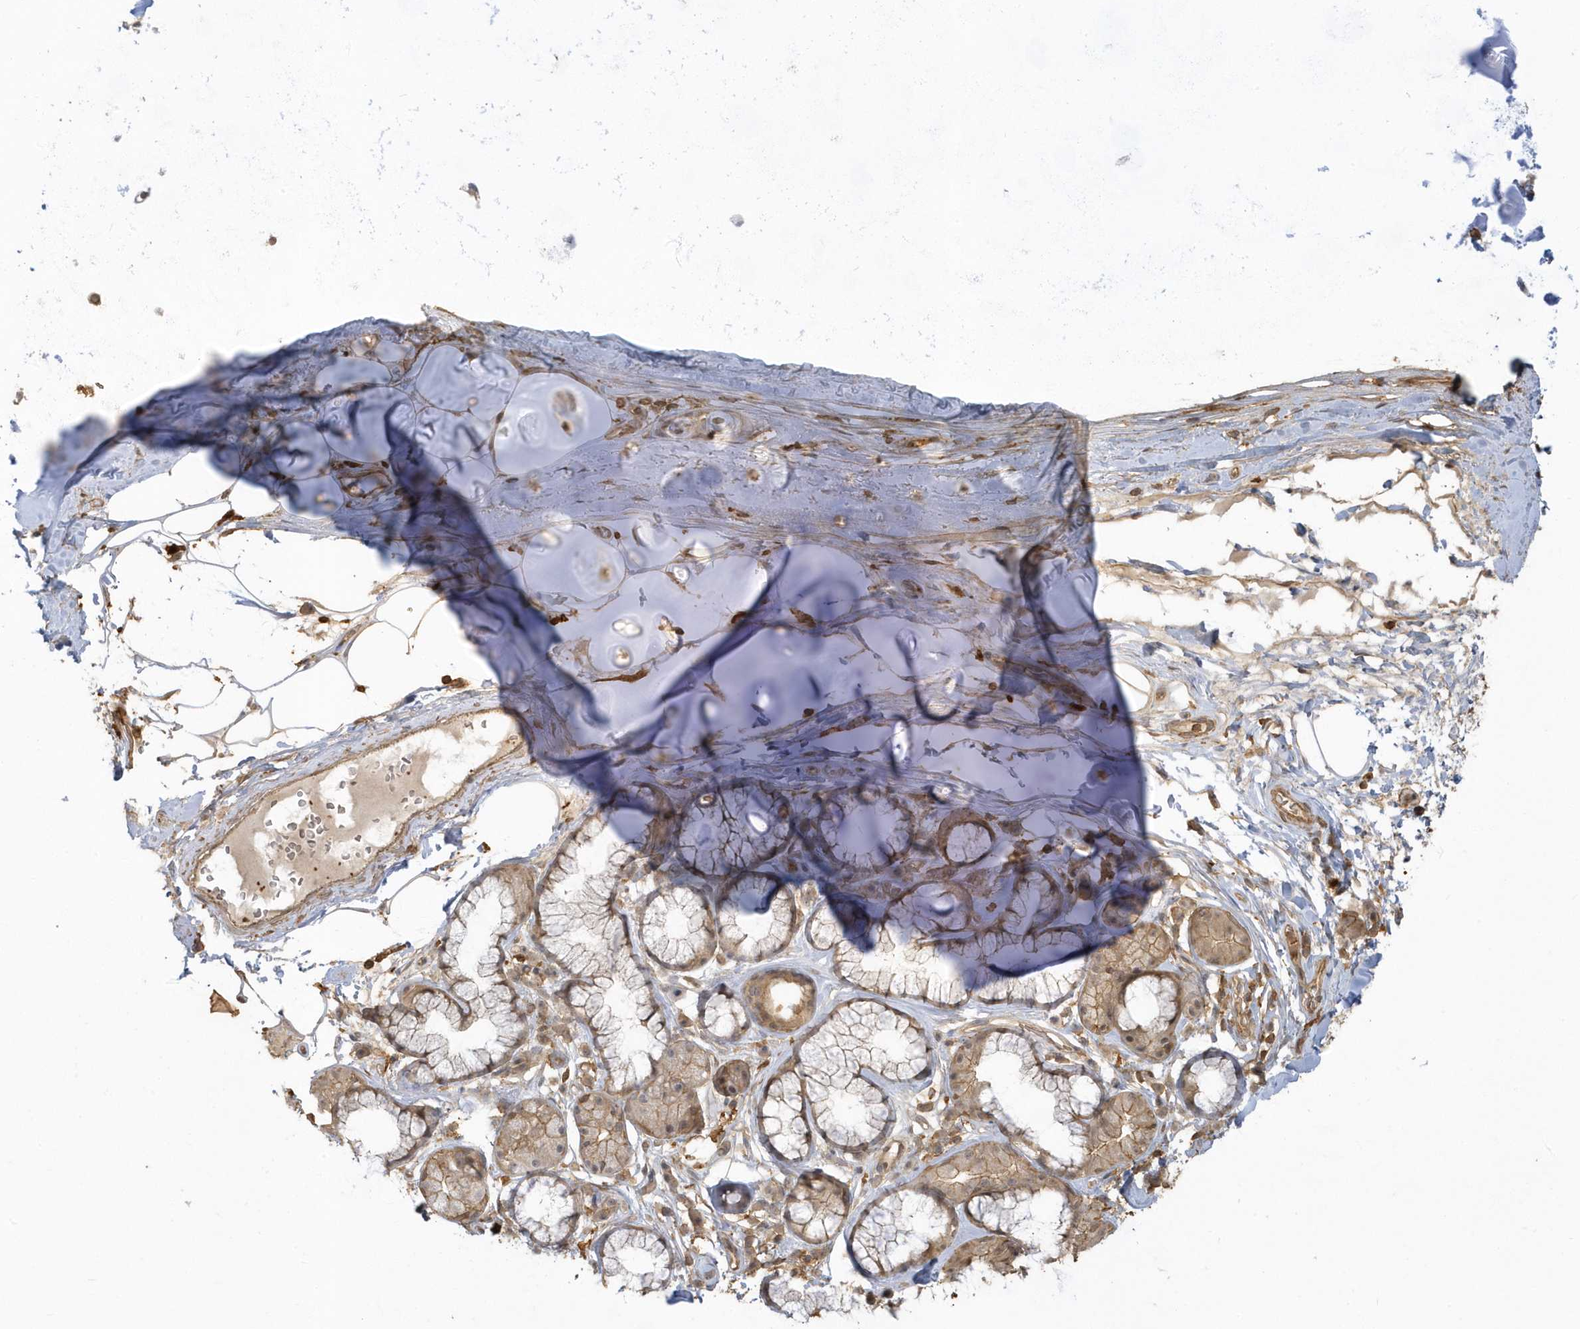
{"staining": {"intensity": "weak", "quantity": ">75%", "location": "cytoplasmic/membranous"}, "tissue": "adipose tissue", "cell_type": "Adipocytes", "image_type": "normal", "snomed": [{"axis": "morphology", "description": "Normal tissue, NOS"}, {"axis": "topography", "description": "Cartilage tissue"}], "caption": "Immunohistochemistry (IHC) of unremarkable human adipose tissue reveals low levels of weak cytoplasmic/membranous positivity in about >75% of adipocytes. (DAB = brown stain, brightfield microscopy at high magnification).", "gene": "ZBTB8A", "patient": {"sex": "female", "age": 63}}